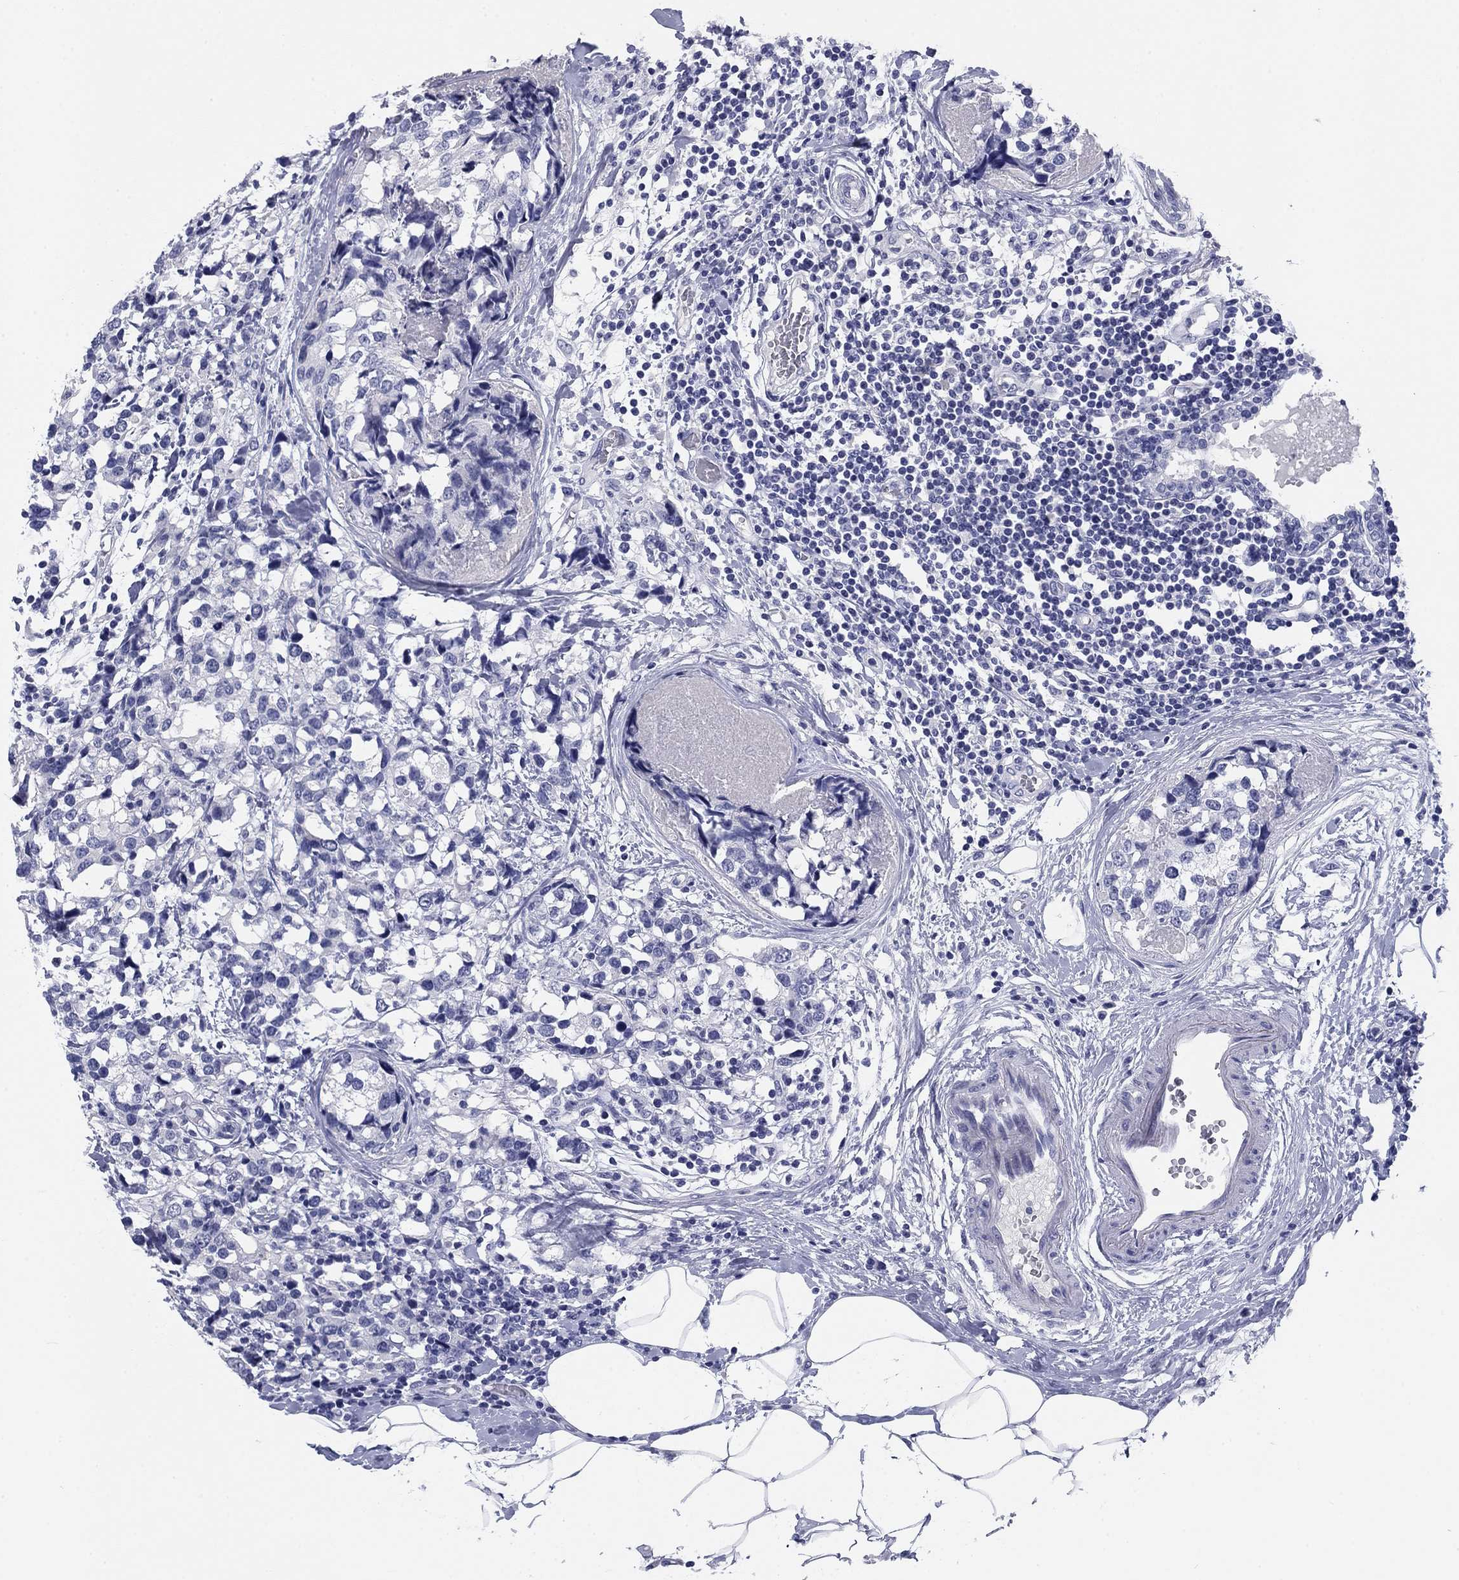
{"staining": {"intensity": "negative", "quantity": "none", "location": "none"}, "tissue": "breast cancer", "cell_type": "Tumor cells", "image_type": "cancer", "snomed": [{"axis": "morphology", "description": "Lobular carcinoma"}, {"axis": "topography", "description": "Breast"}], "caption": "The image displays no staining of tumor cells in lobular carcinoma (breast).", "gene": "KCNH1", "patient": {"sex": "female", "age": 59}}